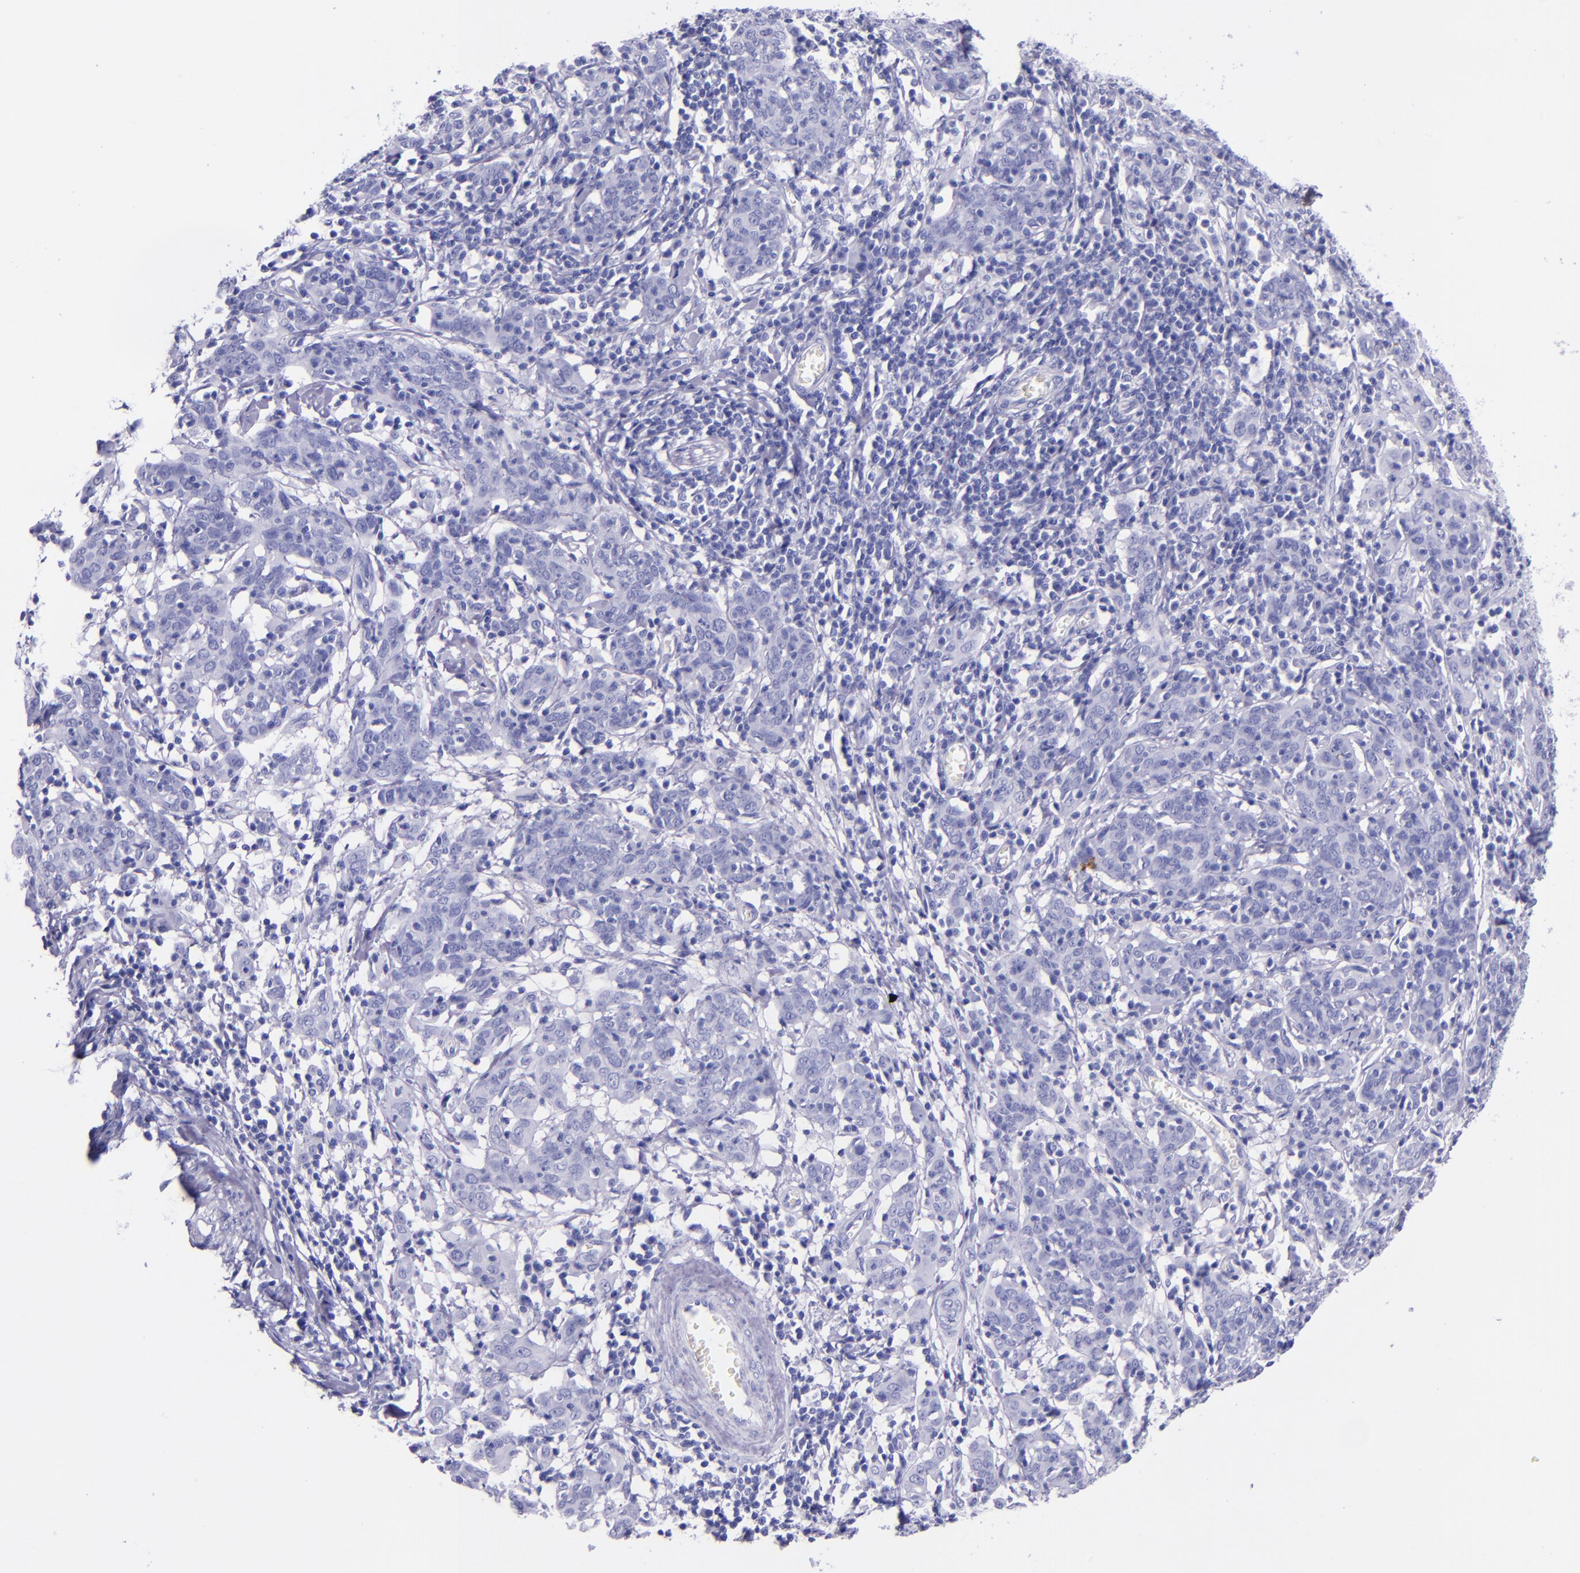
{"staining": {"intensity": "negative", "quantity": "none", "location": "none"}, "tissue": "cervical cancer", "cell_type": "Tumor cells", "image_type": "cancer", "snomed": [{"axis": "morphology", "description": "Normal tissue, NOS"}, {"axis": "morphology", "description": "Squamous cell carcinoma, NOS"}, {"axis": "topography", "description": "Cervix"}], "caption": "An immunohistochemistry (IHC) micrograph of cervical cancer is shown. There is no staining in tumor cells of cervical cancer. Nuclei are stained in blue.", "gene": "MBP", "patient": {"sex": "female", "age": 67}}